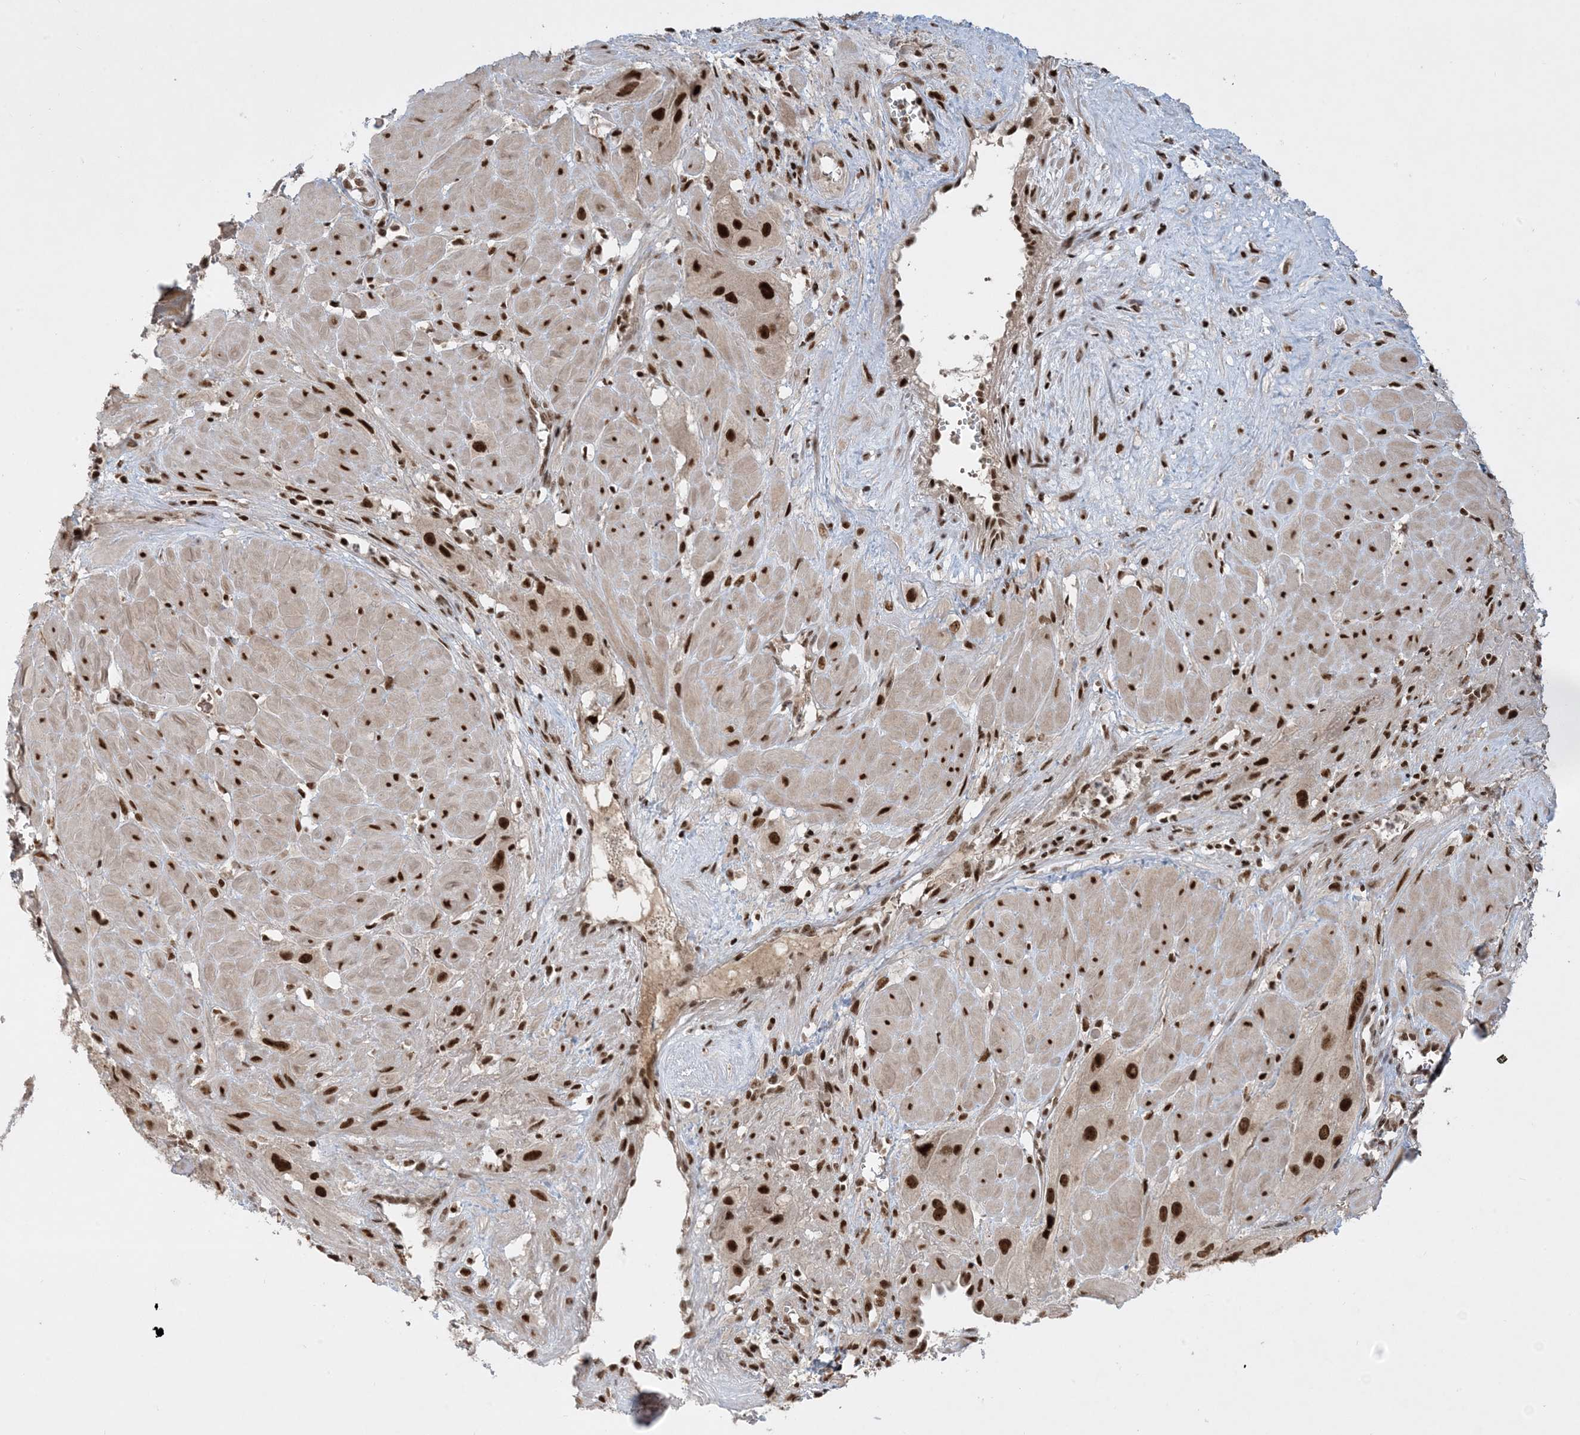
{"staining": {"intensity": "strong", "quantity": ">75%", "location": "nuclear"}, "tissue": "cervical cancer", "cell_type": "Tumor cells", "image_type": "cancer", "snomed": [{"axis": "morphology", "description": "Squamous cell carcinoma, NOS"}, {"axis": "topography", "description": "Cervix"}], "caption": "IHC image of neoplastic tissue: squamous cell carcinoma (cervical) stained using immunohistochemistry (IHC) displays high levels of strong protein expression localized specifically in the nuclear of tumor cells, appearing as a nuclear brown color.", "gene": "PPIL2", "patient": {"sex": "female", "age": 34}}